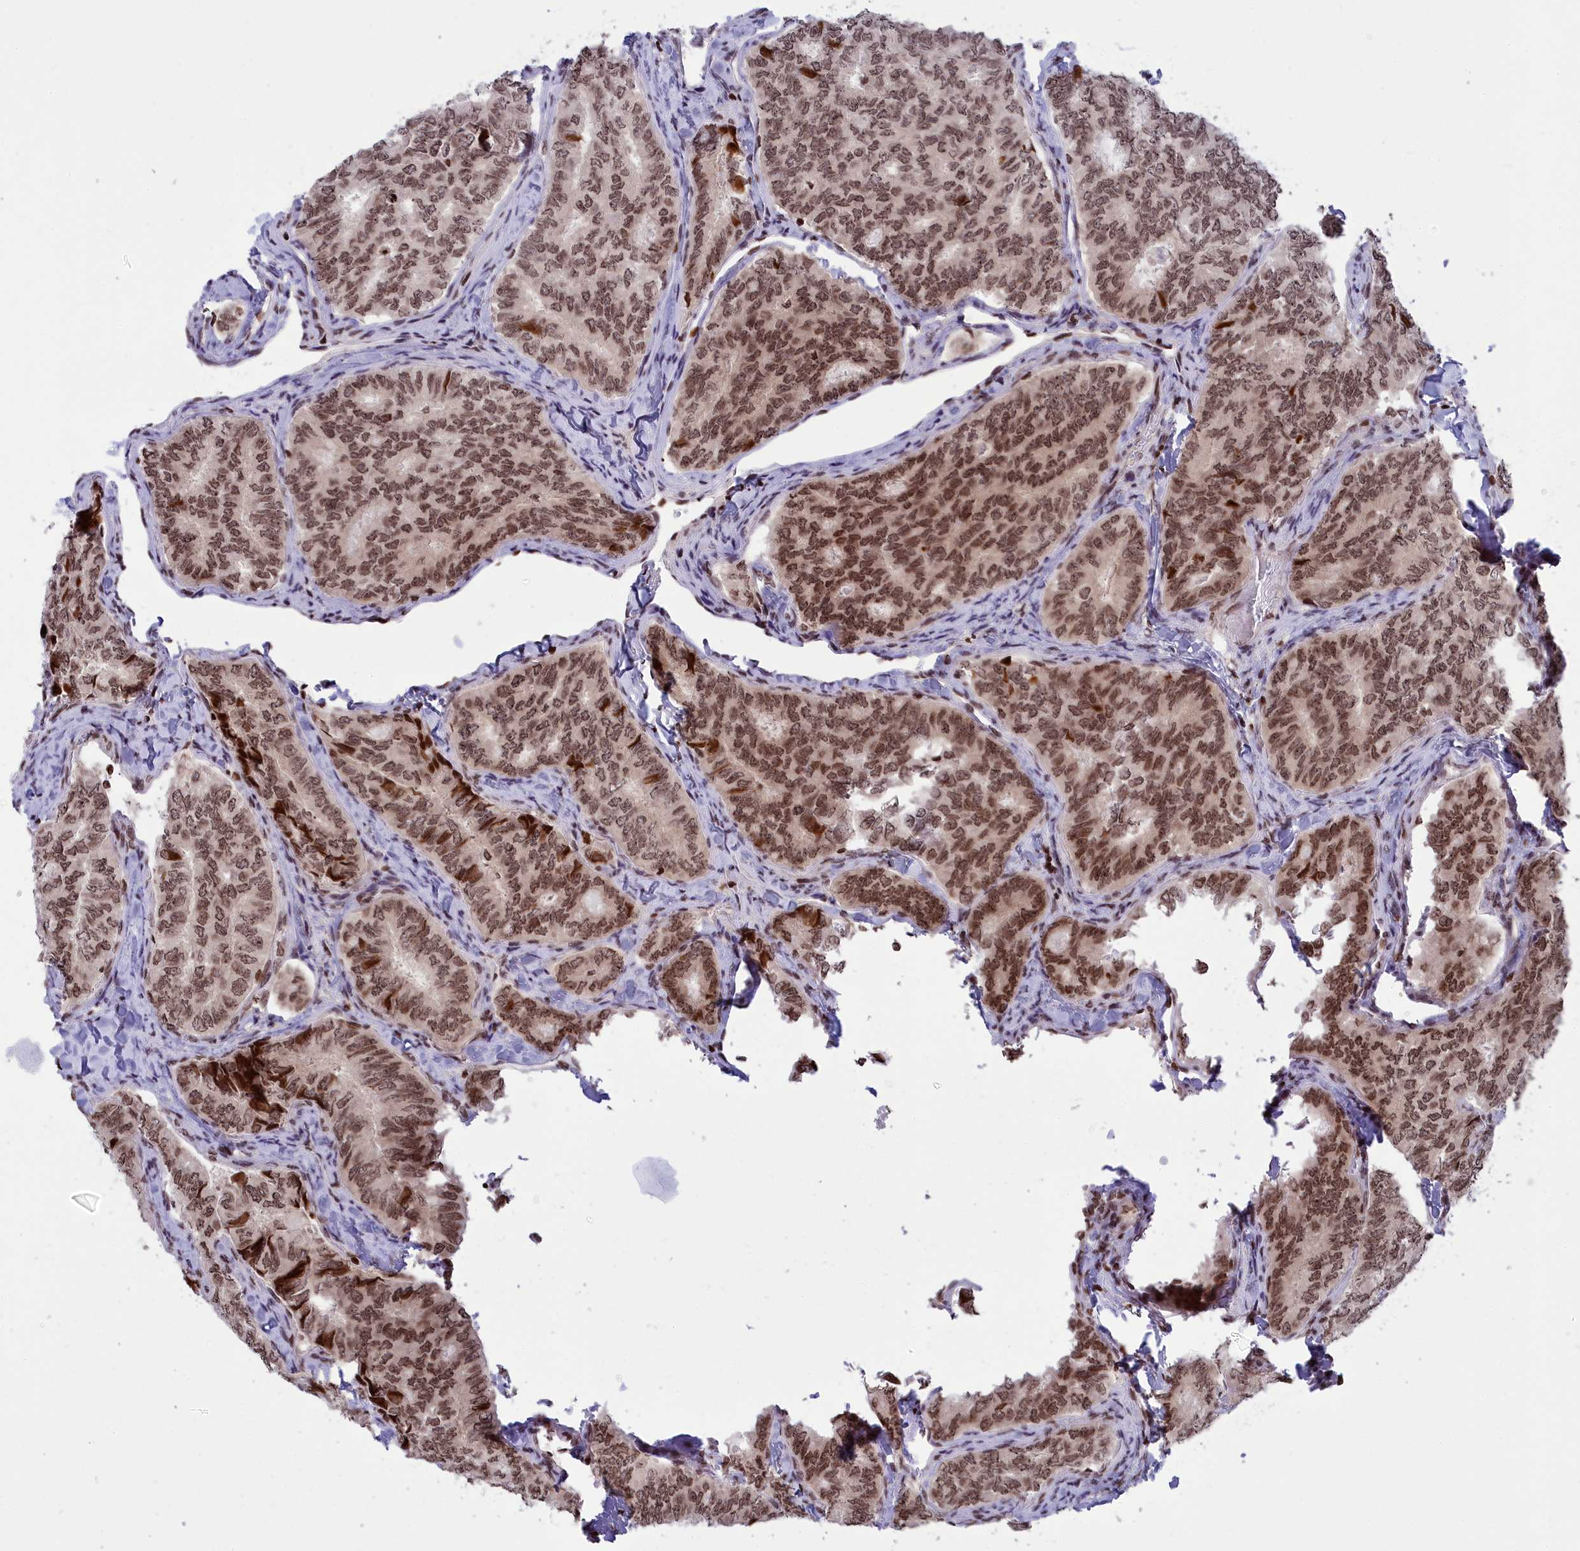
{"staining": {"intensity": "moderate", "quantity": ">75%", "location": "nuclear"}, "tissue": "thyroid cancer", "cell_type": "Tumor cells", "image_type": "cancer", "snomed": [{"axis": "morphology", "description": "Papillary adenocarcinoma, NOS"}, {"axis": "topography", "description": "Thyroid gland"}], "caption": "Immunohistochemistry (IHC) micrograph of thyroid cancer stained for a protein (brown), which reveals medium levels of moderate nuclear expression in about >75% of tumor cells.", "gene": "TET2", "patient": {"sex": "female", "age": 35}}